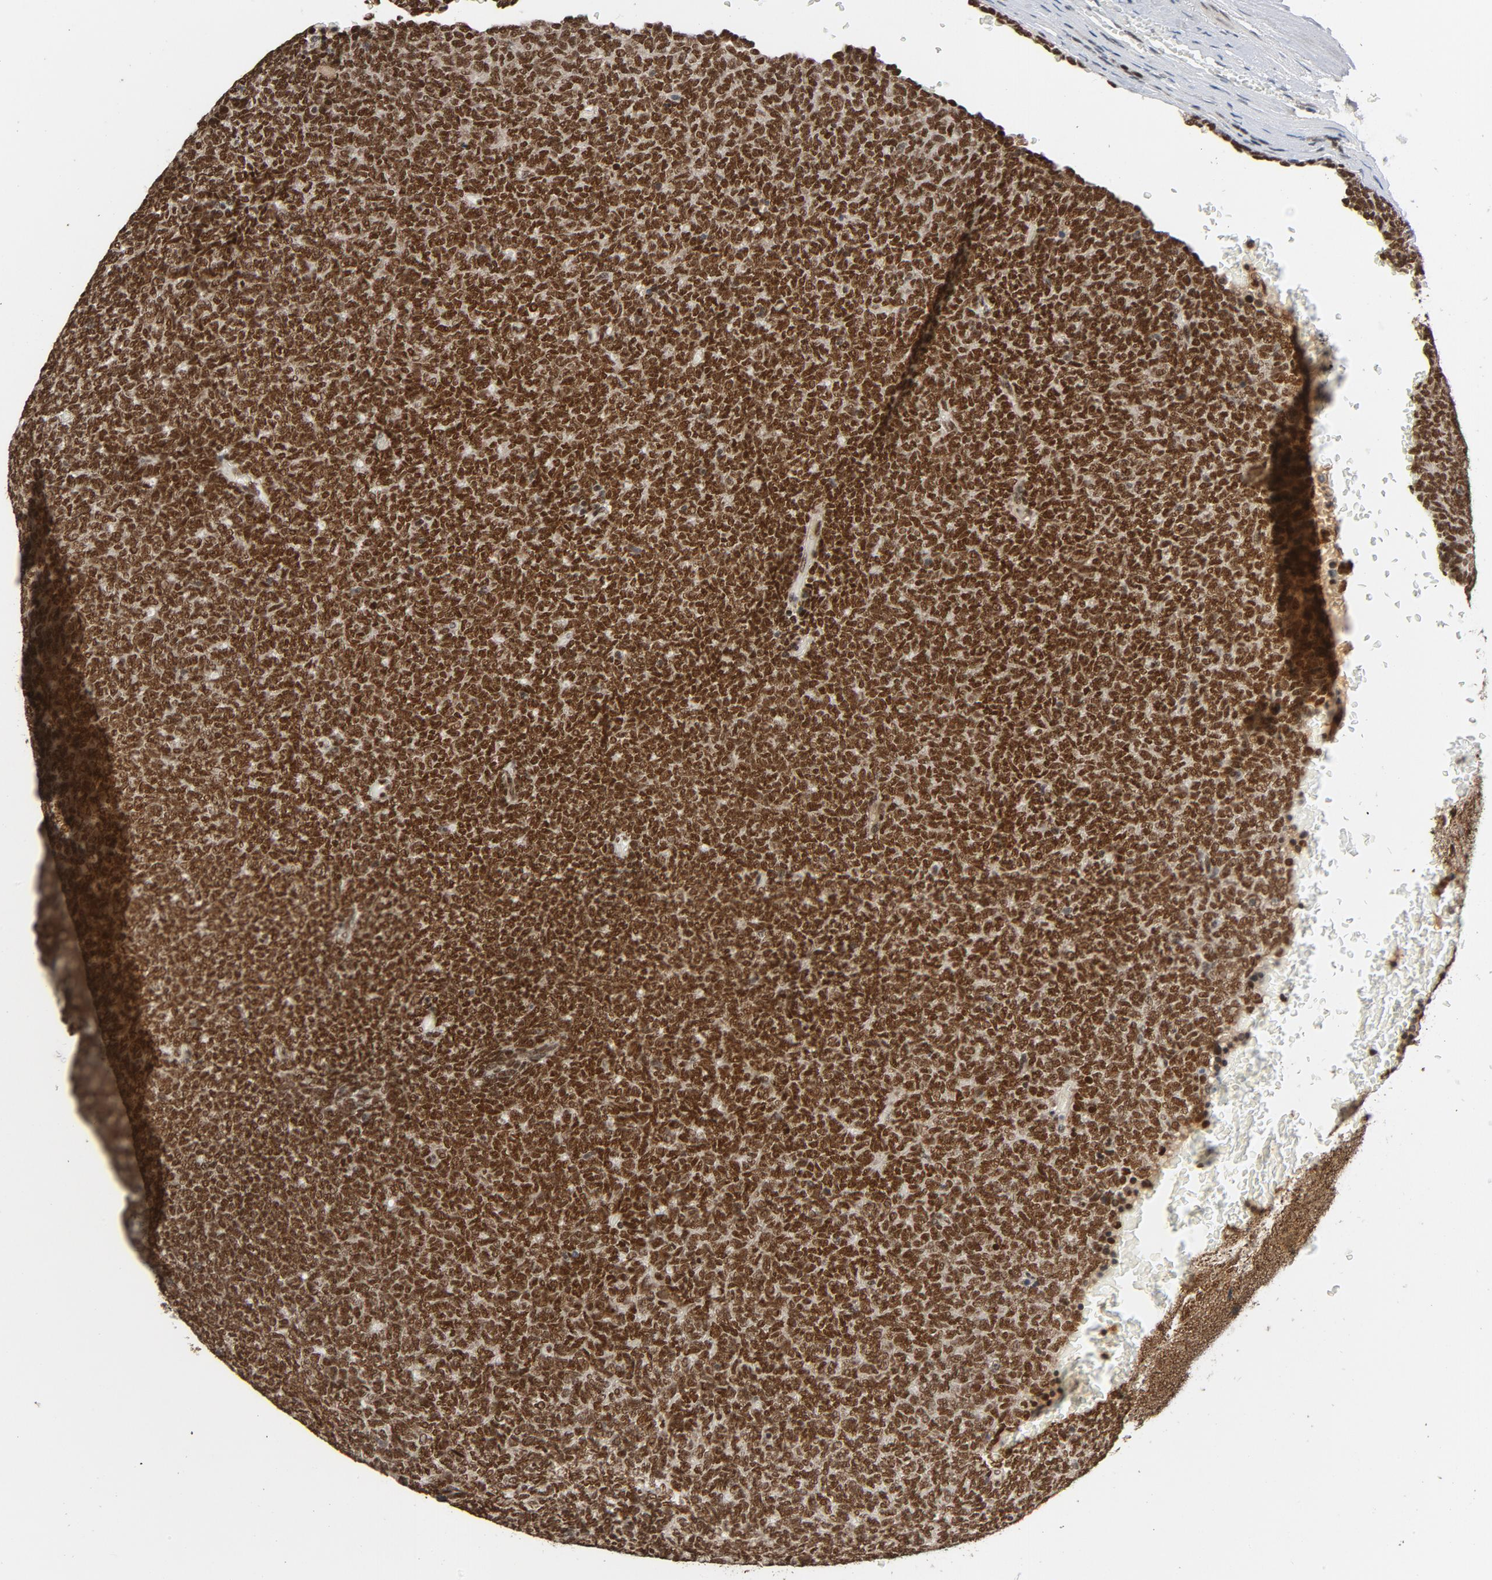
{"staining": {"intensity": "strong", "quantity": ">75%", "location": "nuclear"}, "tissue": "renal cancer", "cell_type": "Tumor cells", "image_type": "cancer", "snomed": [{"axis": "morphology", "description": "Neoplasm, malignant, NOS"}, {"axis": "topography", "description": "Kidney"}], "caption": "A brown stain shows strong nuclear staining of a protein in human renal malignant neoplasm tumor cells.", "gene": "SMARCD1", "patient": {"sex": "male", "age": 28}}